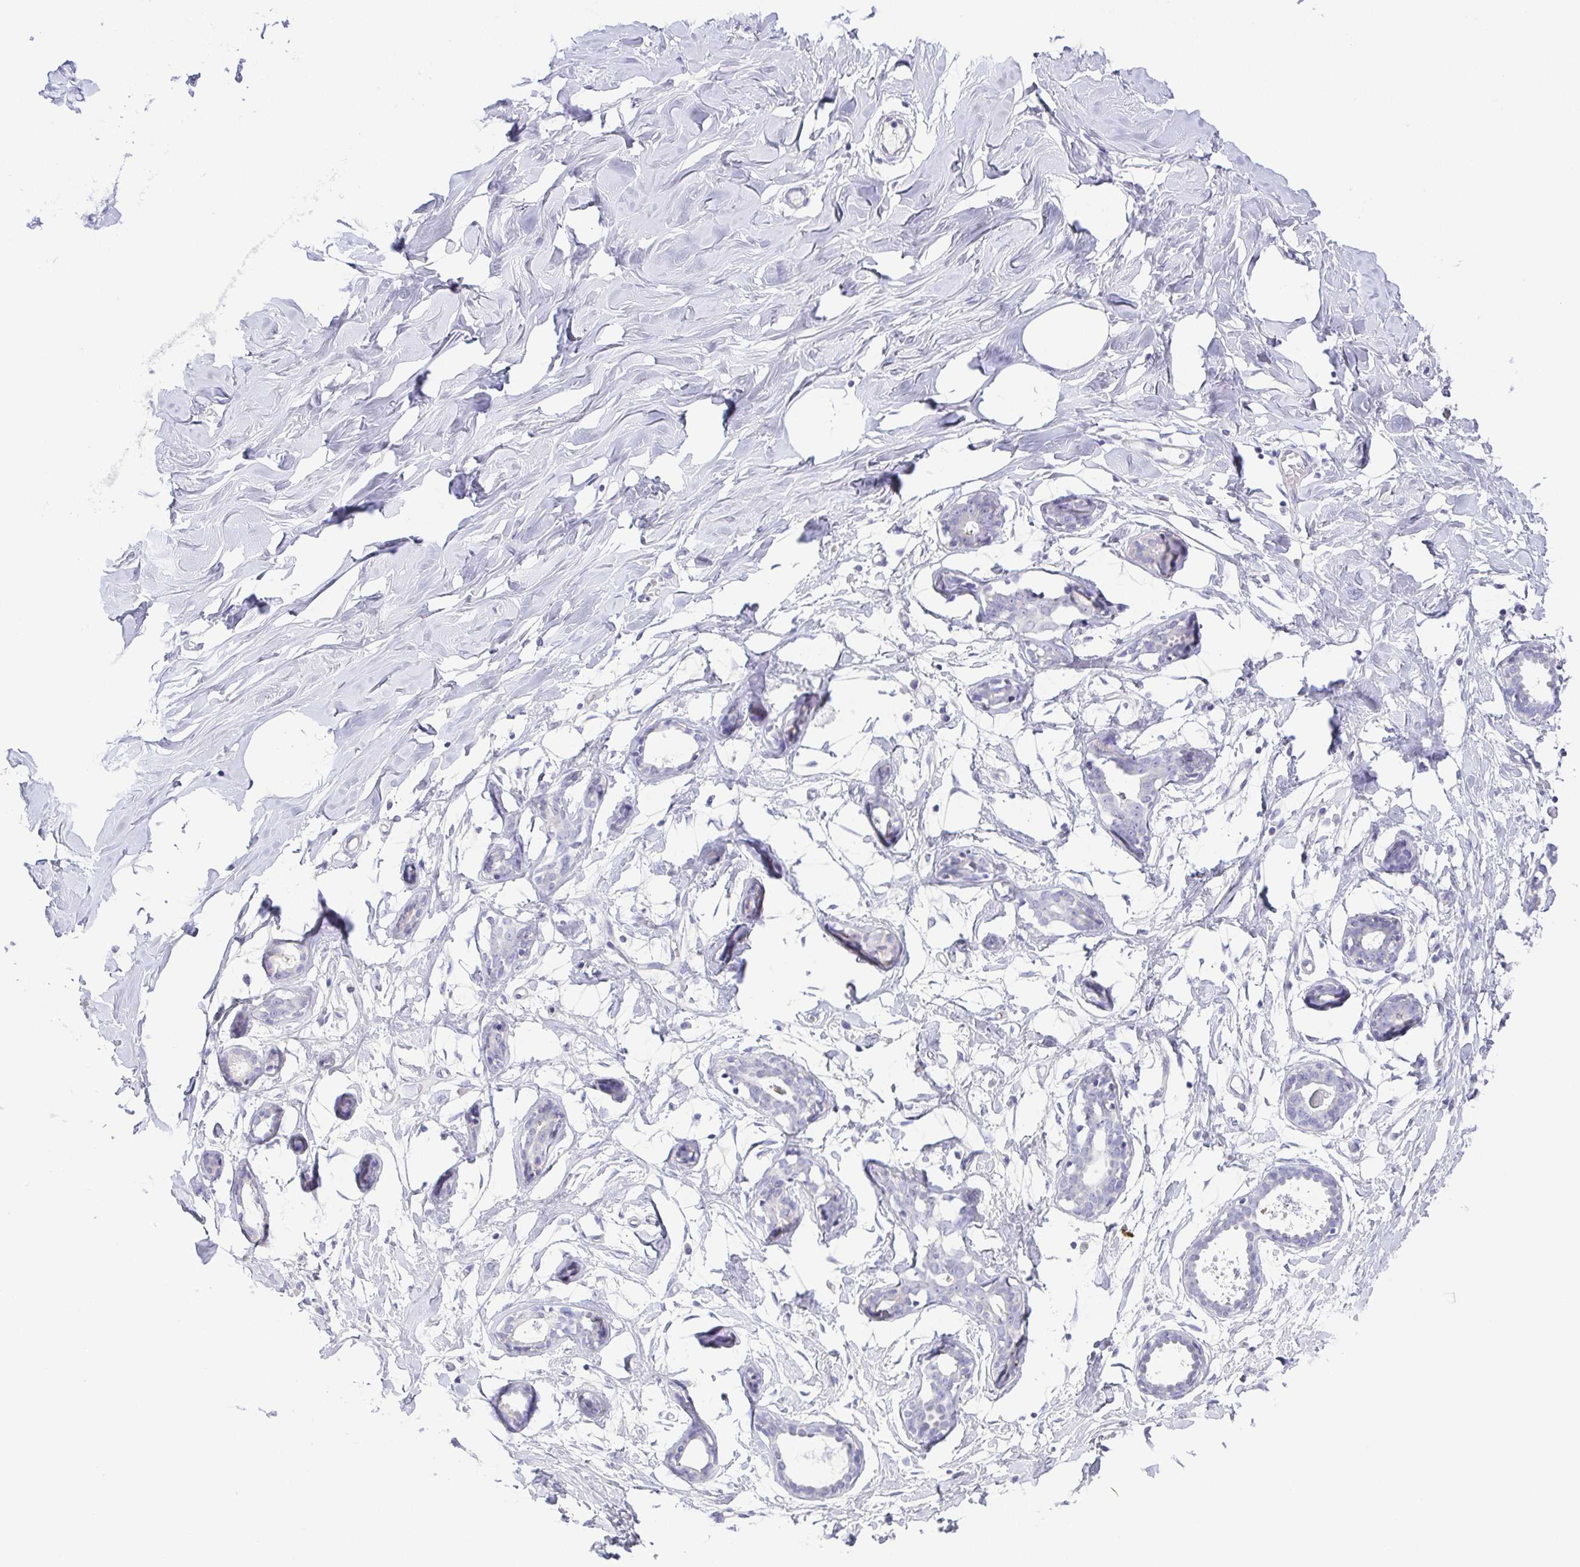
{"staining": {"intensity": "negative", "quantity": "none", "location": "none"}, "tissue": "breast", "cell_type": "Adipocytes", "image_type": "normal", "snomed": [{"axis": "morphology", "description": "Normal tissue, NOS"}, {"axis": "topography", "description": "Breast"}], "caption": "This is an immunohistochemistry (IHC) photomicrograph of benign breast. There is no expression in adipocytes.", "gene": "PKDREJ", "patient": {"sex": "female", "age": 27}}